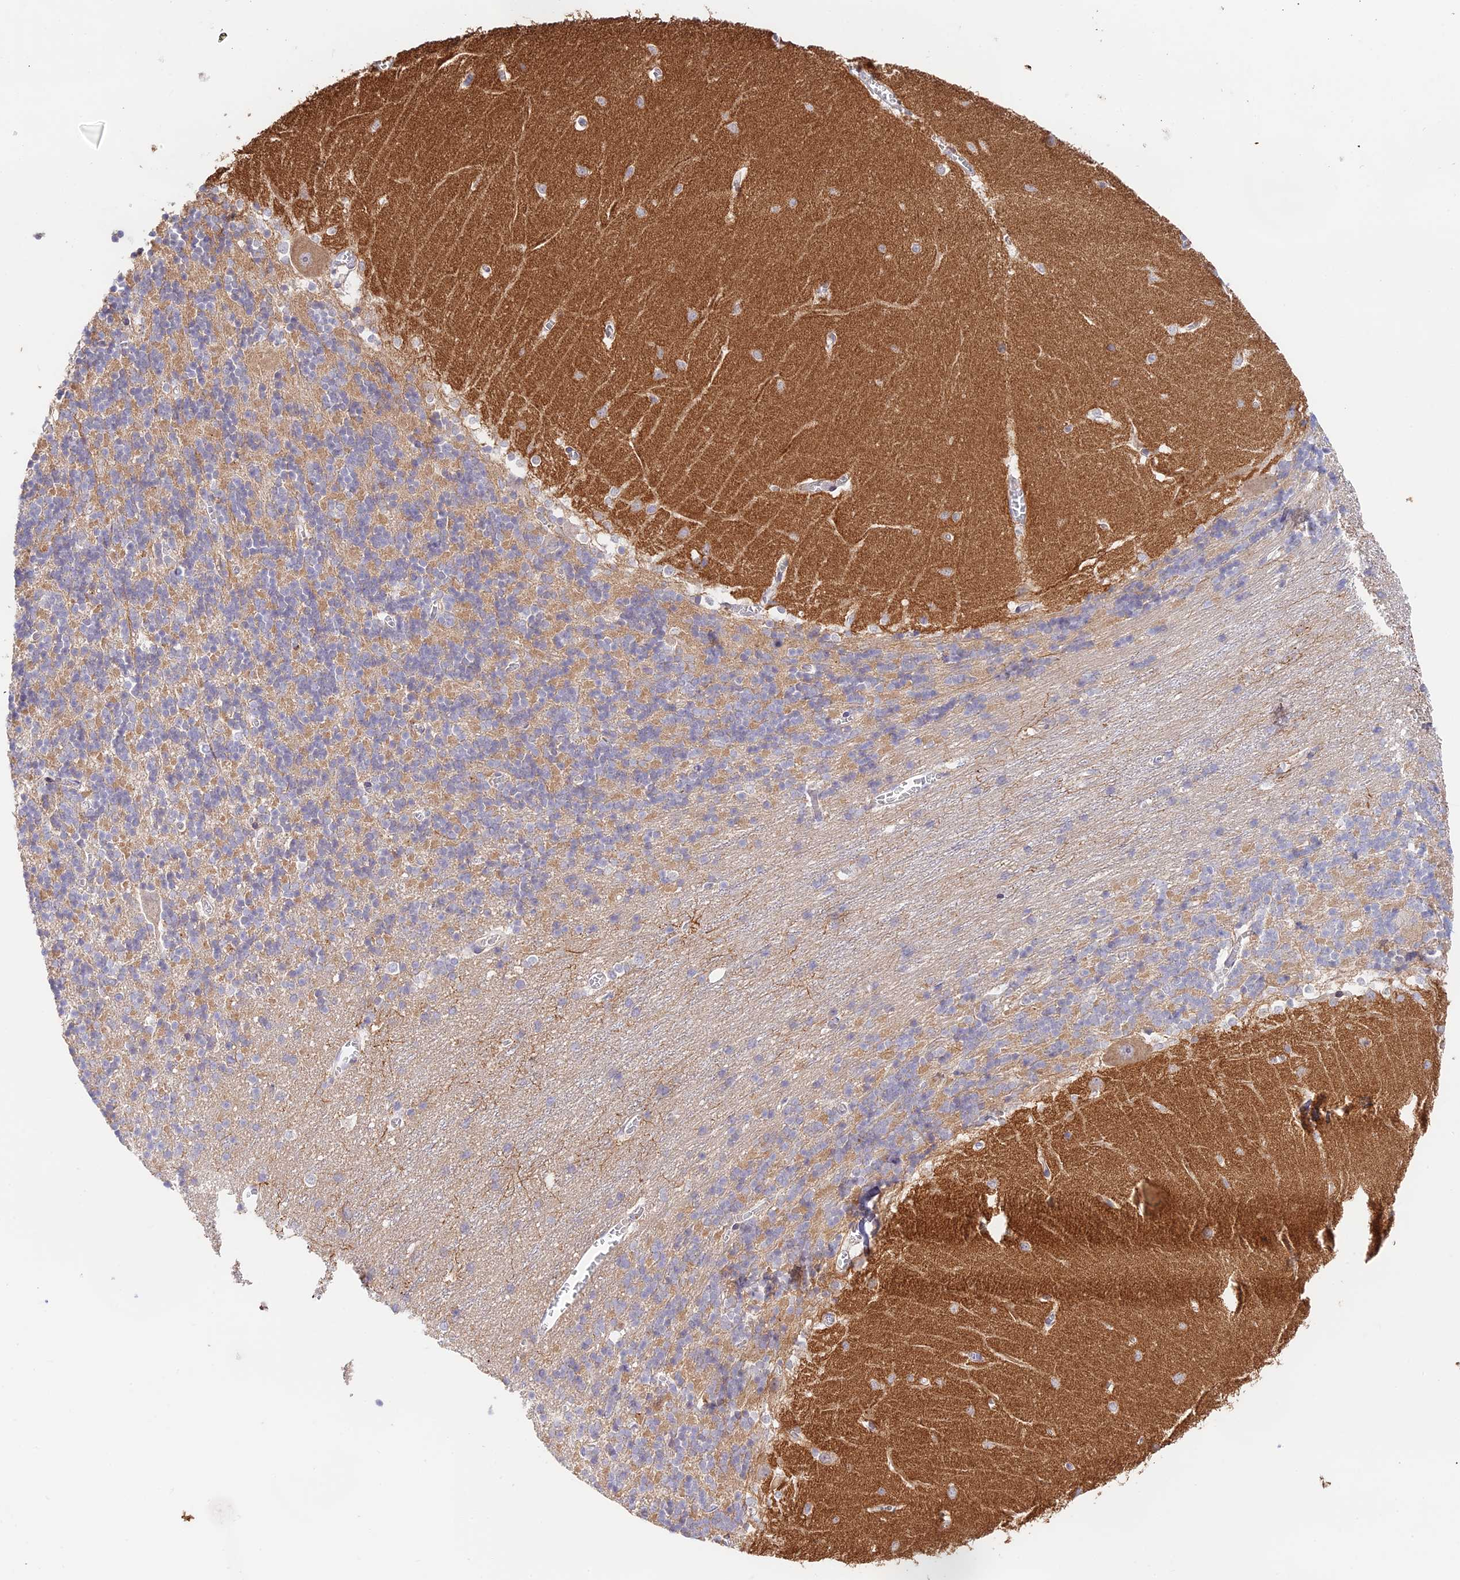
{"staining": {"intensity": "weak", "quantity": "25%-75%", "location": "cytoplasmic/membranous"}, "tissue": "cerebellum", "cell_type": "Cells in granular layer", "image_type": "normal", "snomed": [{"axis": "morphology", "description": "Normal tissue, NOS"}, {"axis": "topography", "description": "Cerebellum"}], "caption": "Brown immunohistochemical staining in normal cerebellum shows weak cytoplasmic/membranous expression in approximately 25%-75% of cells in granular layer.", "gene": "CAMSAP3", "patient": {"sex": "male", "age": 37}}